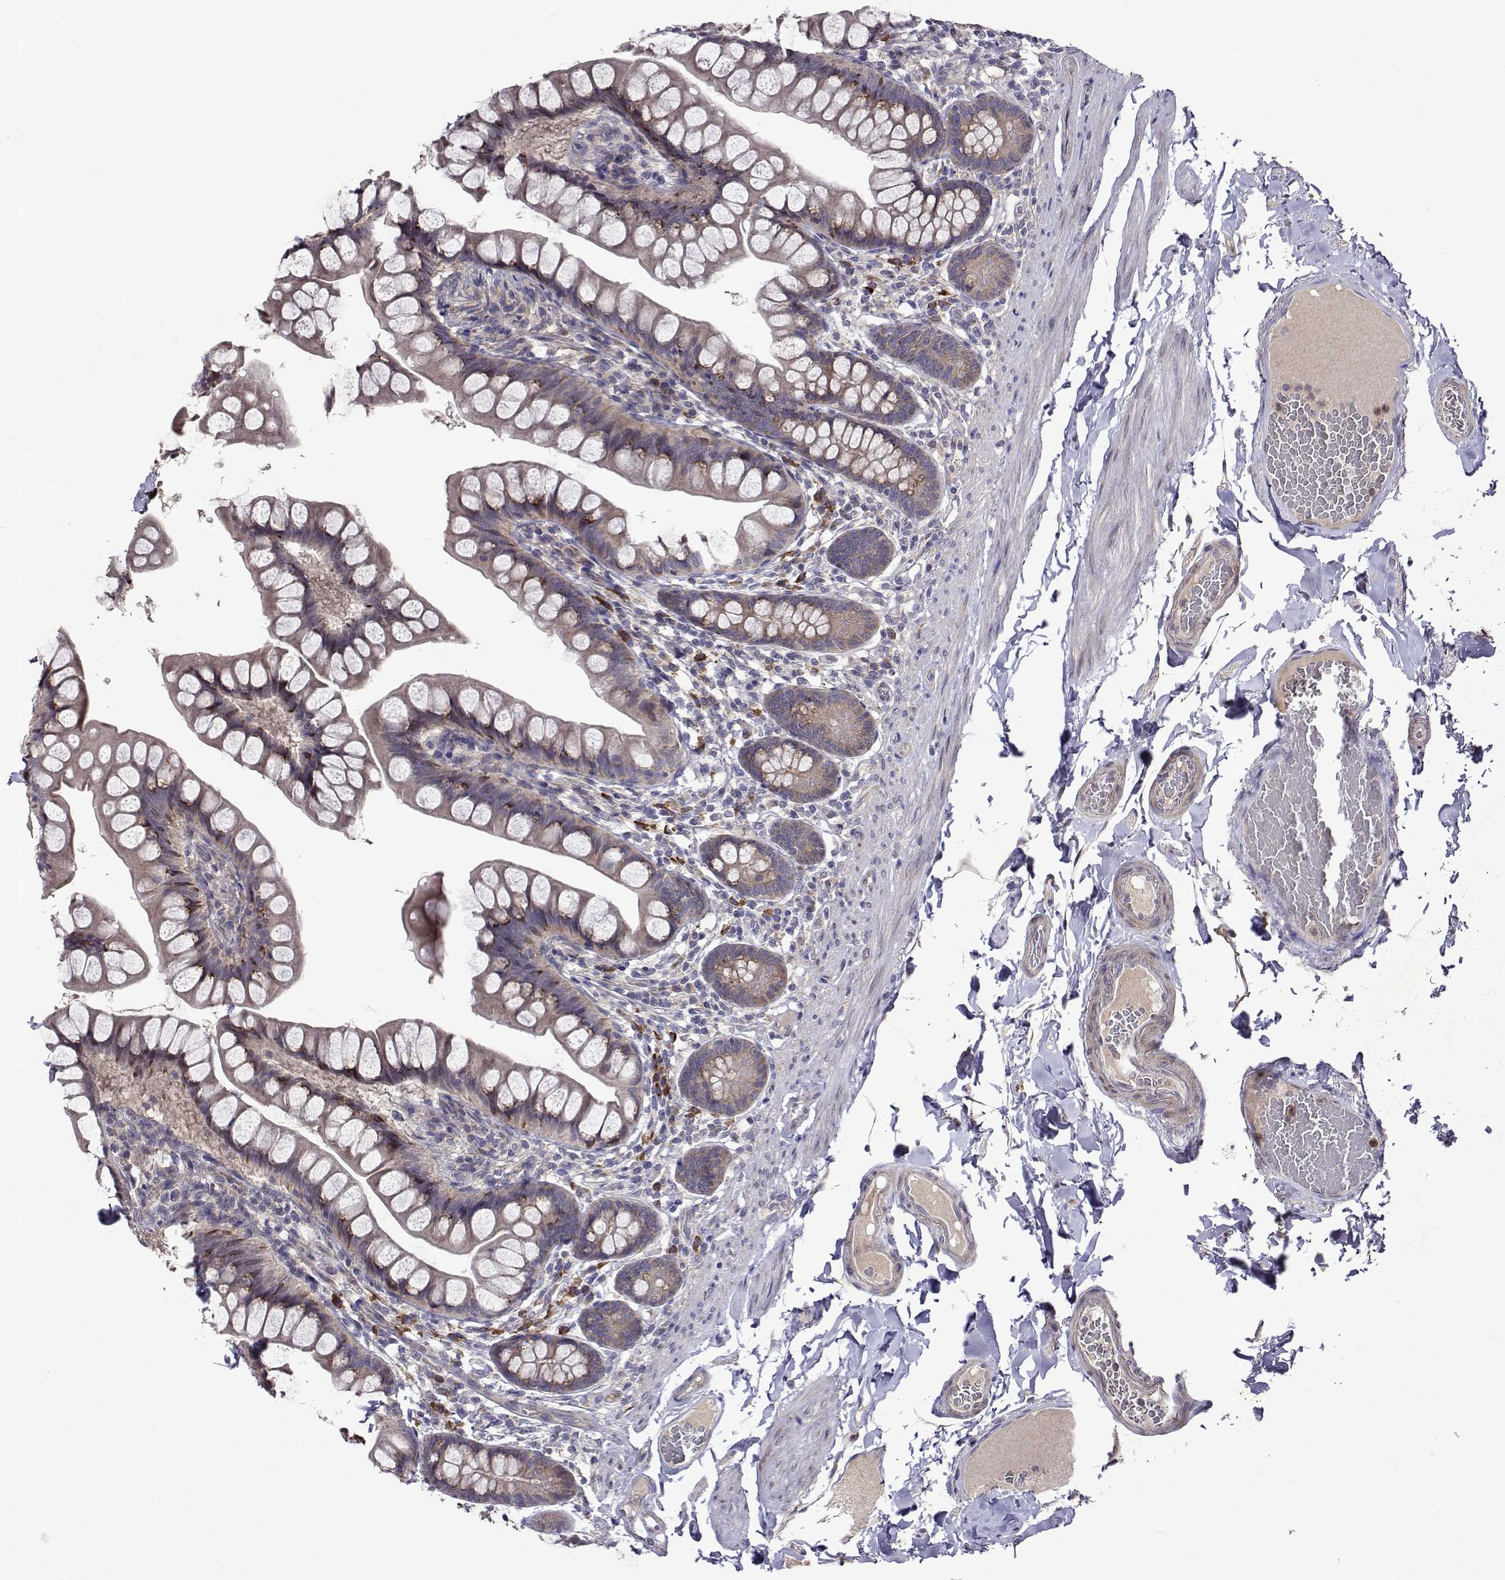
{"staining": {"intensity": "weak", "quantity": "25%-75%", "location": "cytoplasmic/membranous"}, "tissue": "small intestine", "cell_type": "Glandular cells", "image_type": "normal", "snomed": [{"axis": "morphology", "description": "Normal tissue, NOS"}, {"axis": "topography", "description": "Small intestine"}], "caption": "Approximately 25%-75% of glandular cells in benign small intestine reveal weak cytoplasmic/membranous protein positivity as visualized by brown immunohistochemical staining.", "gene": "TARBP2", "patient": {"sex": "male", "age": 70}}